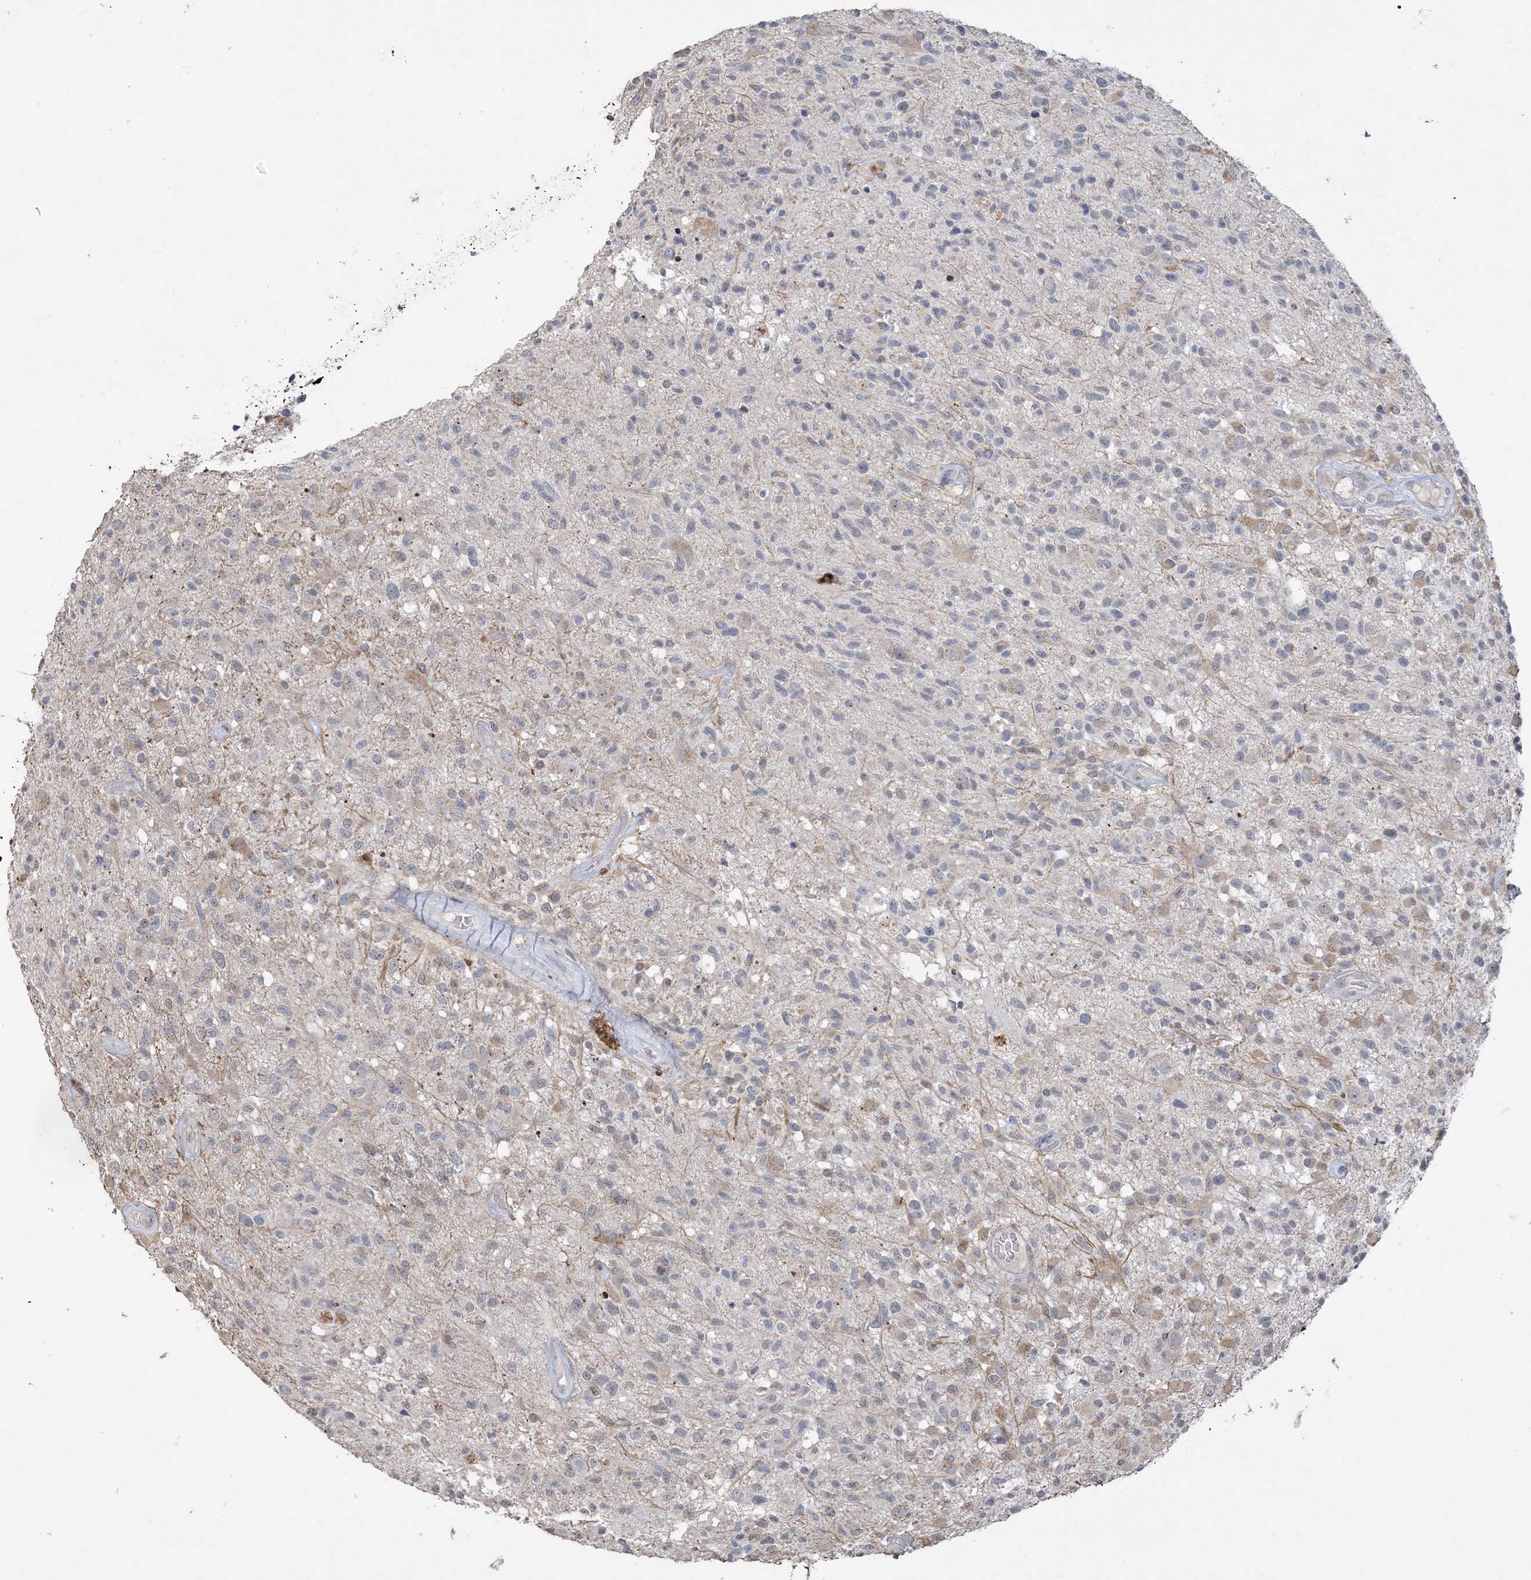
{"staining": {"intensity": "negative", "quantity": "none", "location": "none"}, "tissue": "glioma", "cell_type": "Tumor cells", "image_type": "cancer", "snomed": [{"axis": "morphology", "description": "Glioma, malignant, High grade"}, {"axis": "morphology", "description": "Glioblastoma, NOS"}, {"axis": "topography", "description": "Brain"}], "caption": "Immunohistochemistry micrograph of human glioma stained for a protein (brown), which demonstrates no staining in tumor cells.", "gene": "XRN1", "patient": {"sex": "male", "age": 60}}